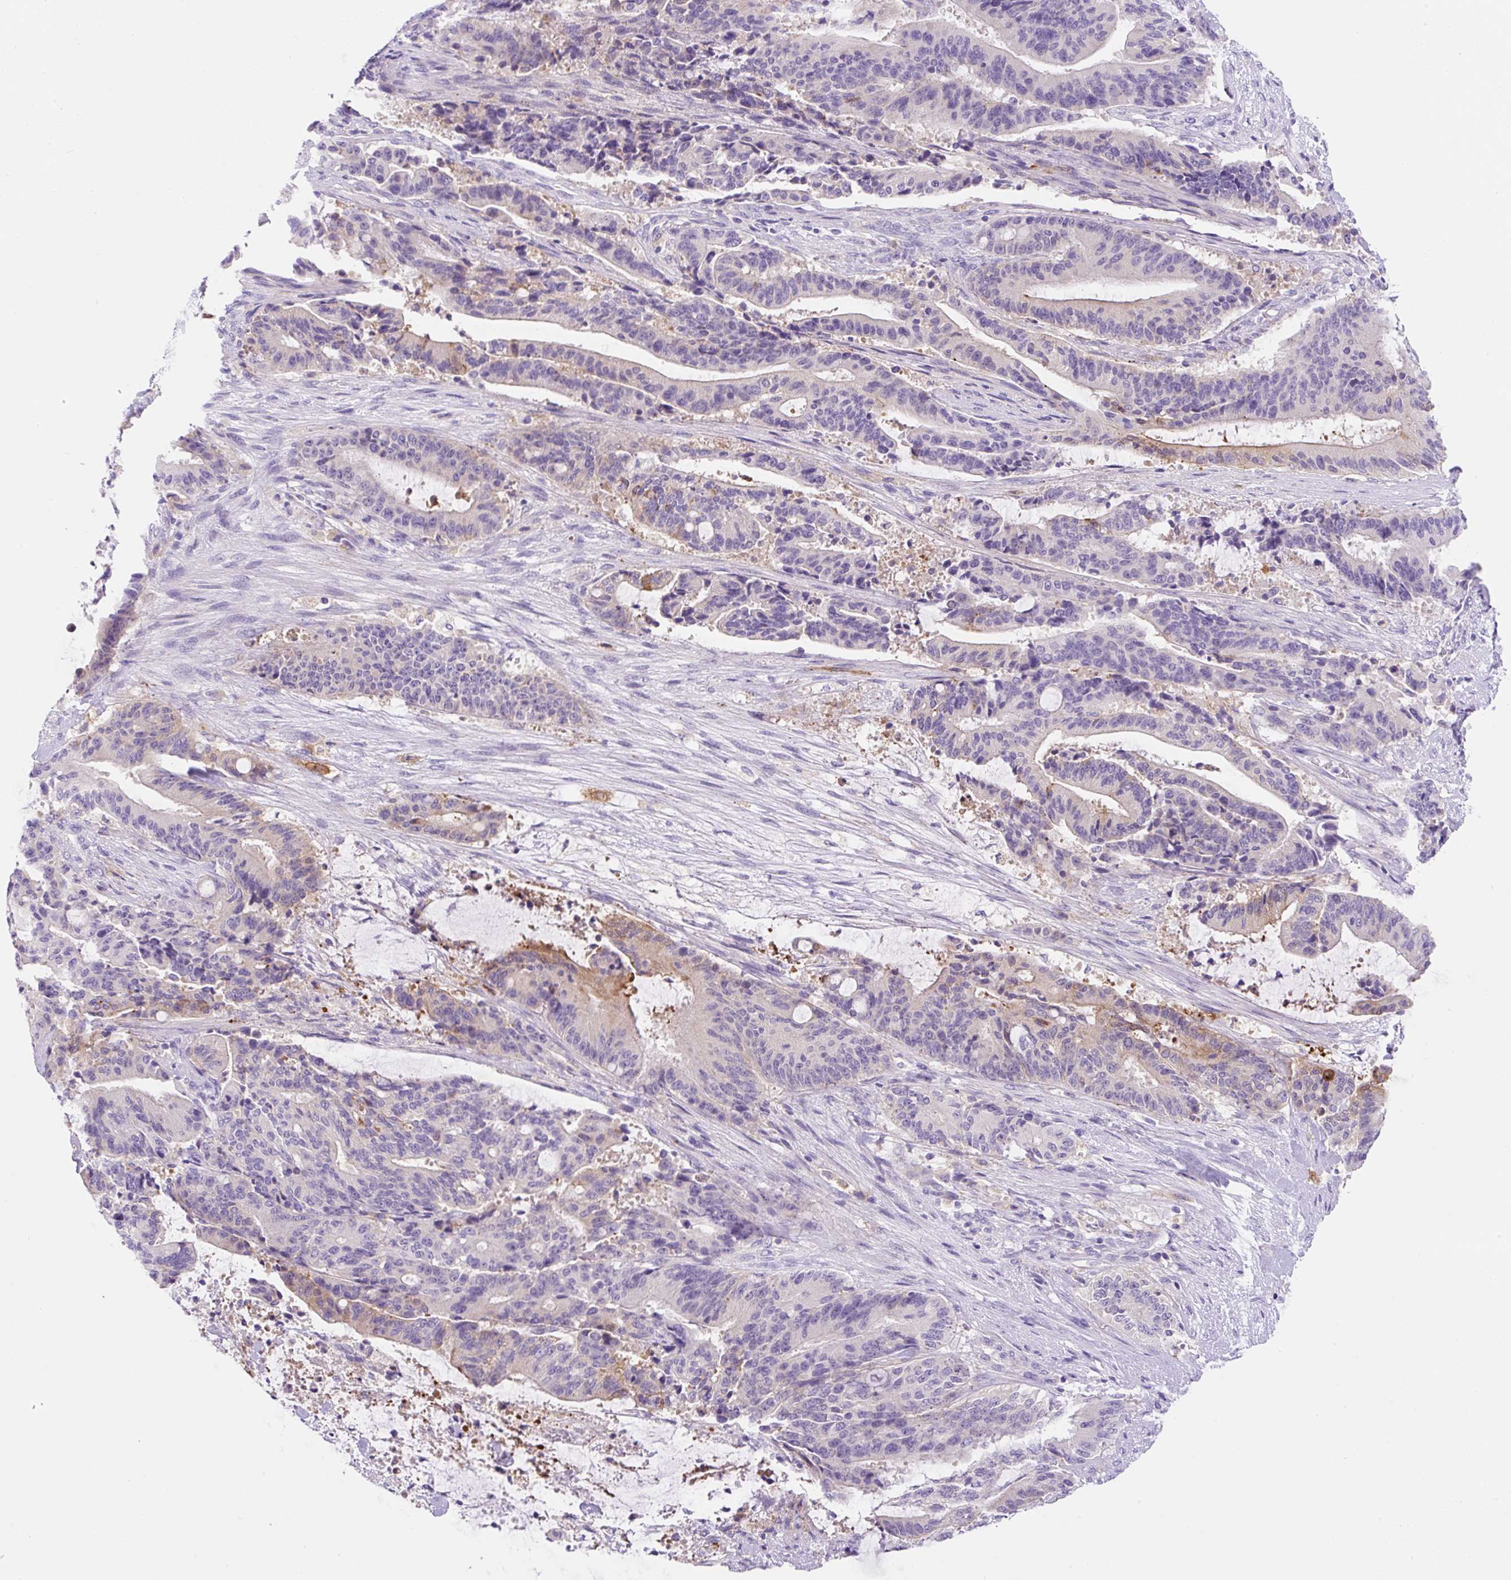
{"staining": {"intensity": "negative", "quantity": "none", "location": "none"}, "tissue": "liver cancer", "cell_type": "Tumor cells", "image_type": "cancer", "snomed": [{"axis": "morphology", "description": "Normal tissue, NOS"}, {"axis": "morphology", "description": "Cholangiocarcinoma"}, {"axis": "topography", "description": "Liver"}, {"axis": "topography", "description": "Peripheral nerve tissue"}], "caption": "There is no significant staining in tumor cells of cholangiocarcinoma (liver).", "gene": "NDST3", "patient": {"sex": "female", "age": 73}}